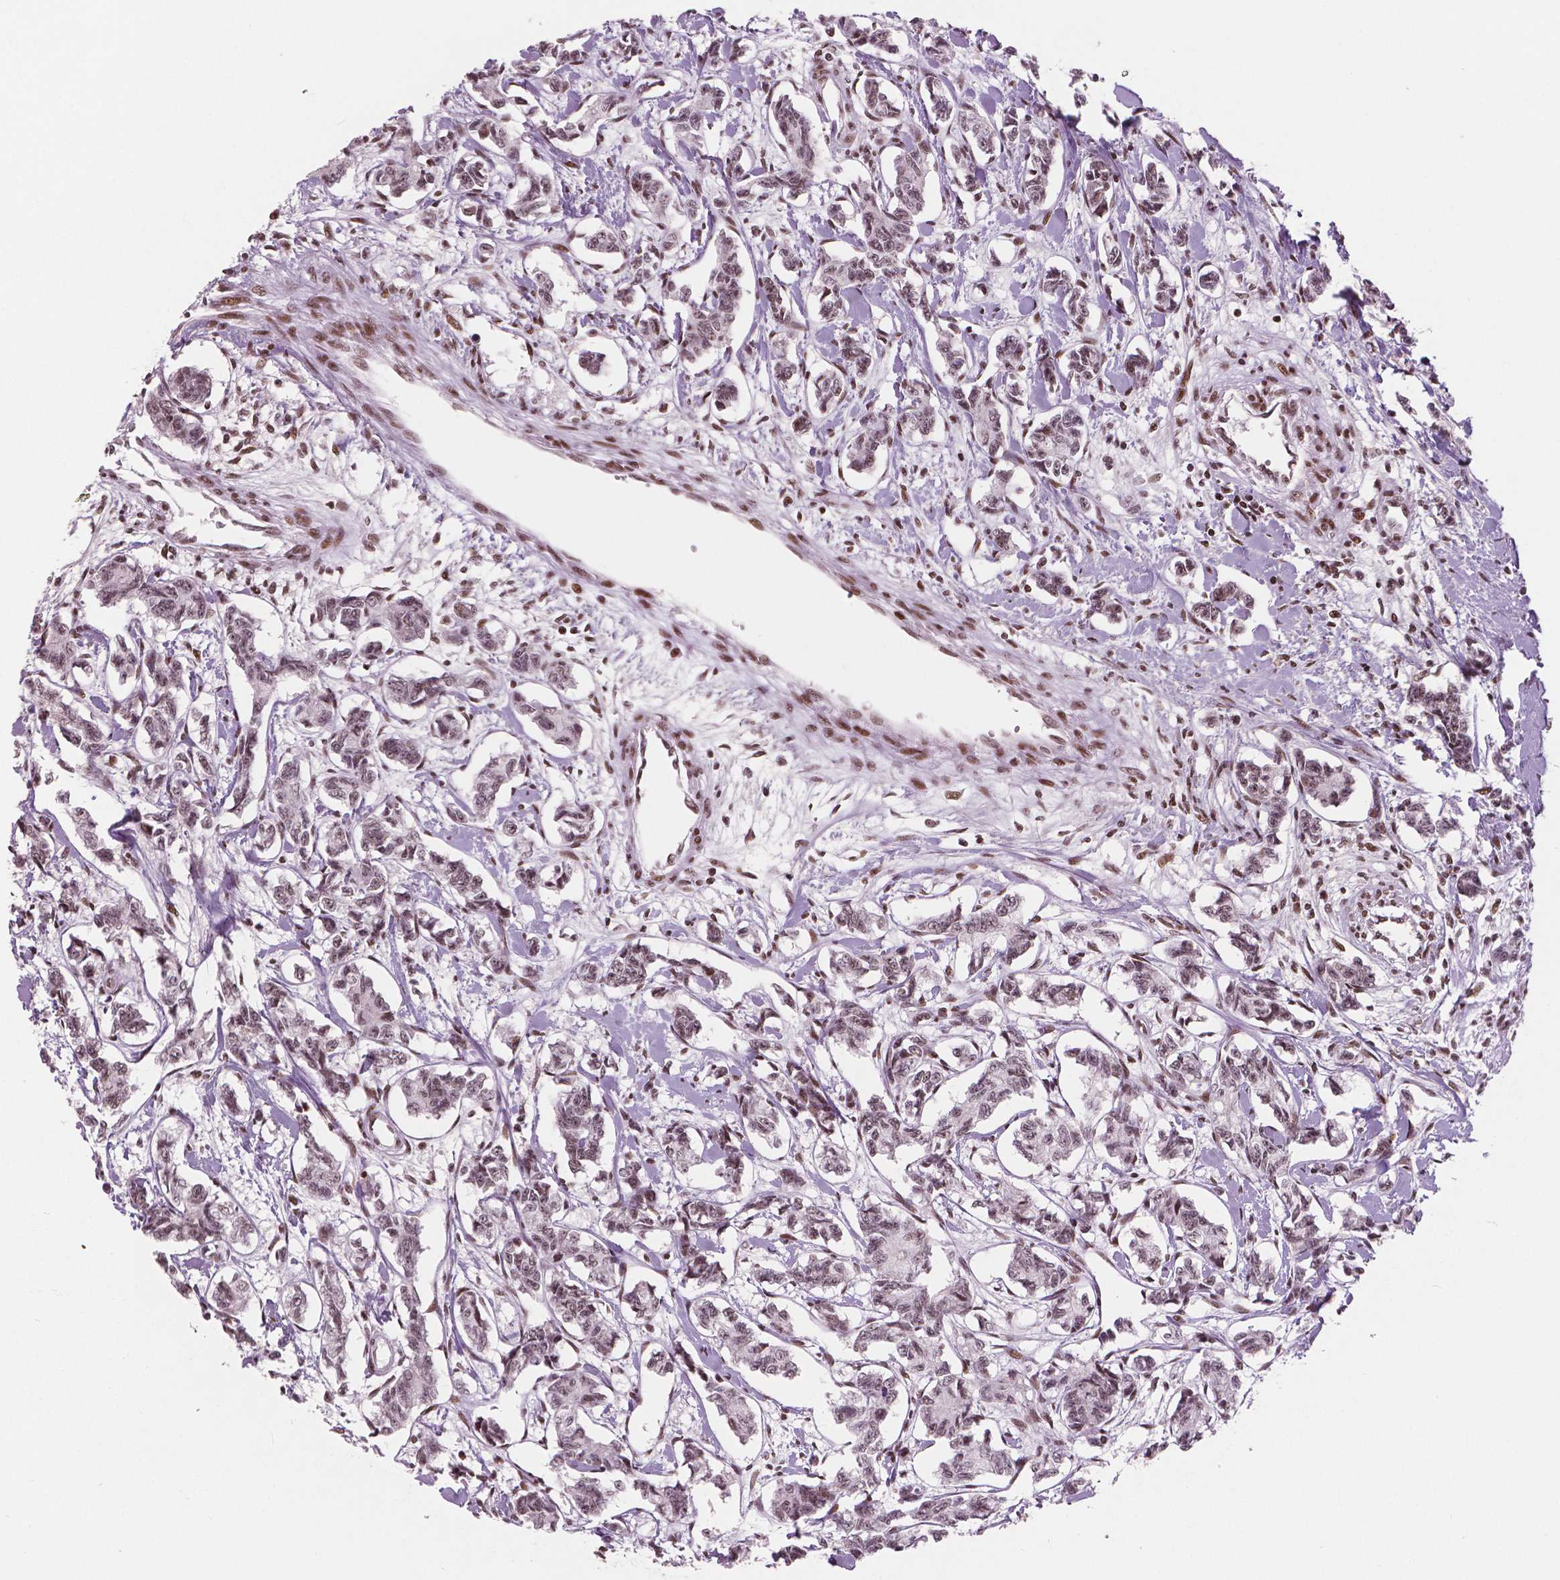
{"staining": {"intensity": "moderate", "quantity": ">75%", "location": "nuclear"}, "tissue": "carcinoid", "cell_type": "Tumor cells", "image_type": "cancer", "snomed": [{"axis": "morphology", "description": "Carcinoid, malignant, NOS"}, {"axis": "topography", "description": "Kidney"}], "caption": "Carcinoid tissue reveals moderate nuclear positivity in approximately >75% of tumor cells", "gene": "BRD4", "patient": {"sex": "female", "age": 41}}